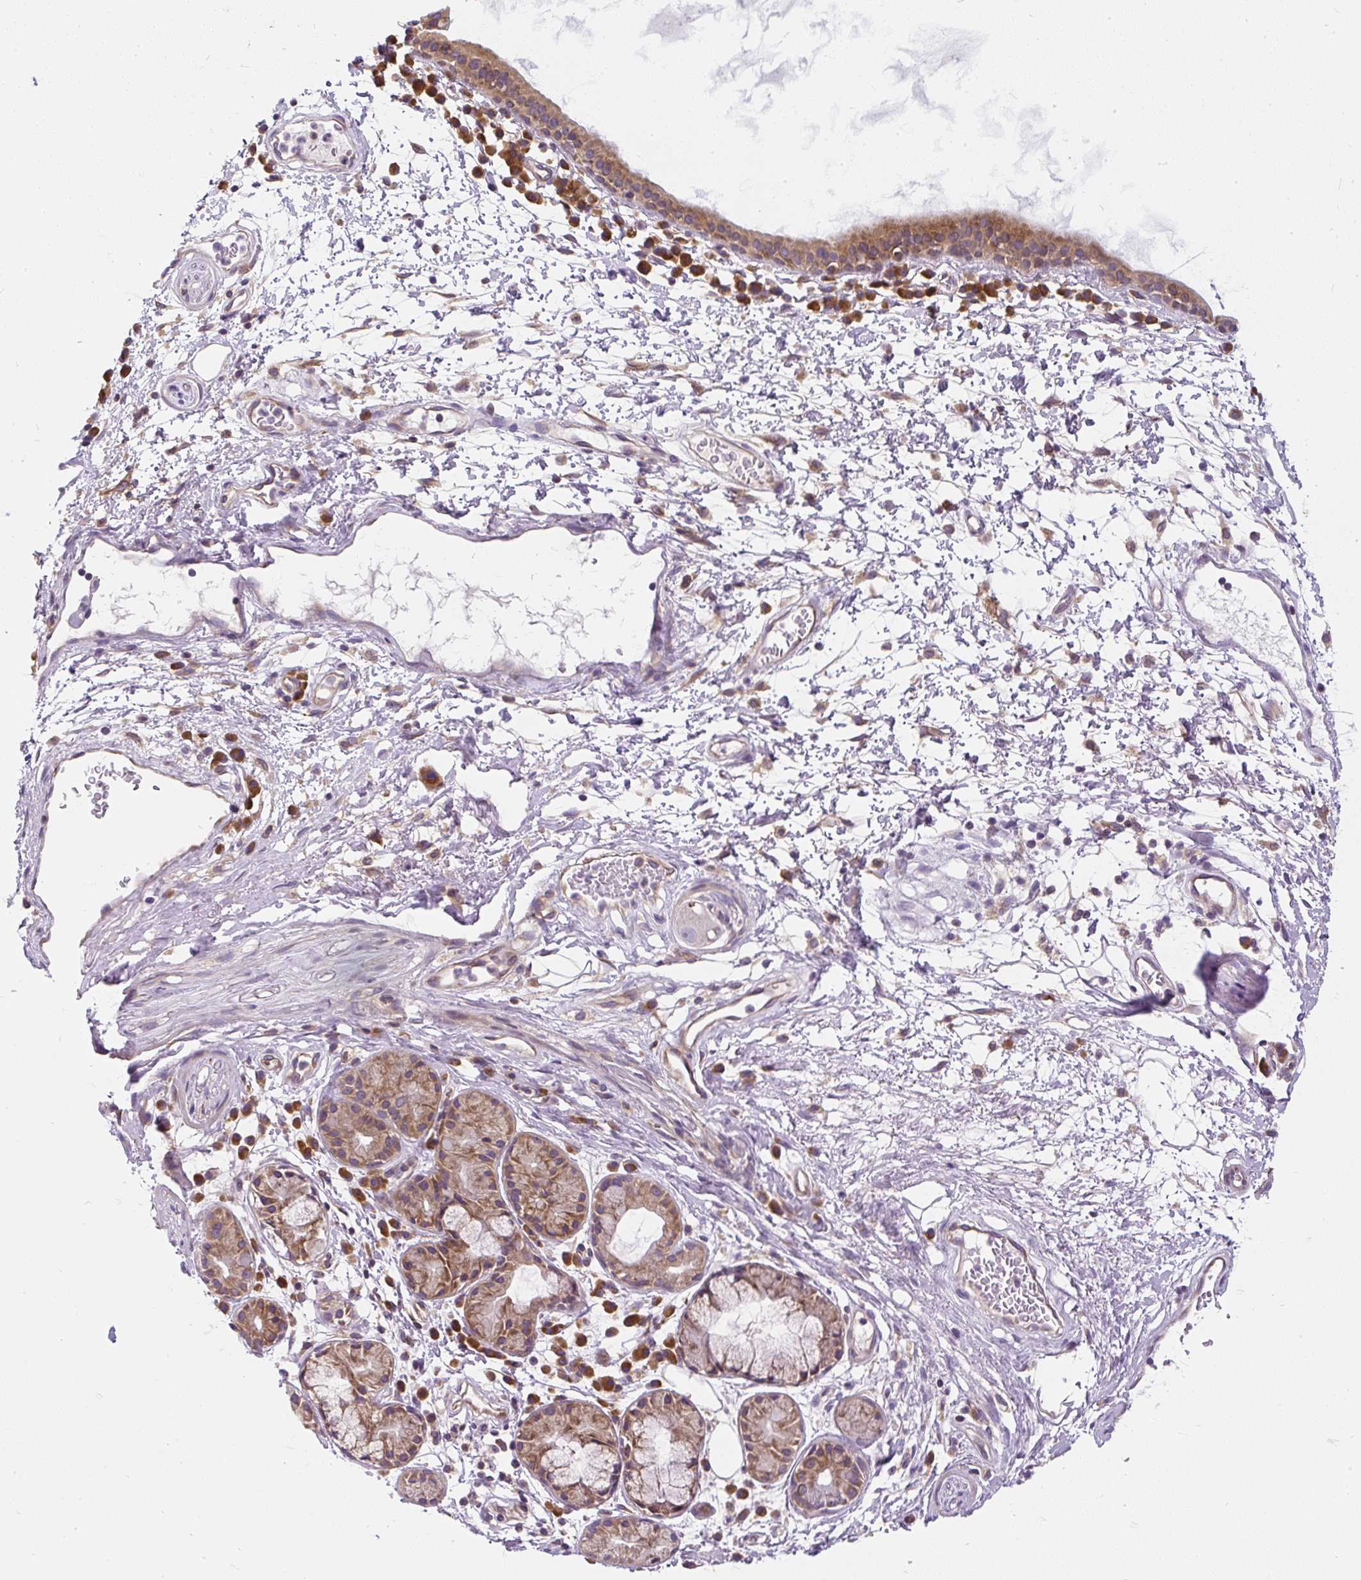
{"staining": {"intensity": "moderate", "quantity": ">75%", "location": "cytoplasmic/membranous"}, "tissue": "nasopharynx", "cell_type": "Respiratory epithelial cells", "image_type": "normal", "snomed": [{"axis": "morphology", "description": "Normal tissue, NOS"}, {"axis": "topography", "description": "Lymph node"}, {"axis": "topography", "description": "Cartilage tissue"}, {"axis": "topography", "description": "Nasopharynx"}], "caption": "Nasopharynx stained with immunohistochemistry (IHC) reveals moderate cytoplasmic/membranous staining in approximately >75% of respiratory epithelial cells.", "gene": "CYP20A1", "patient": {"sex": "male", "age": 63}}